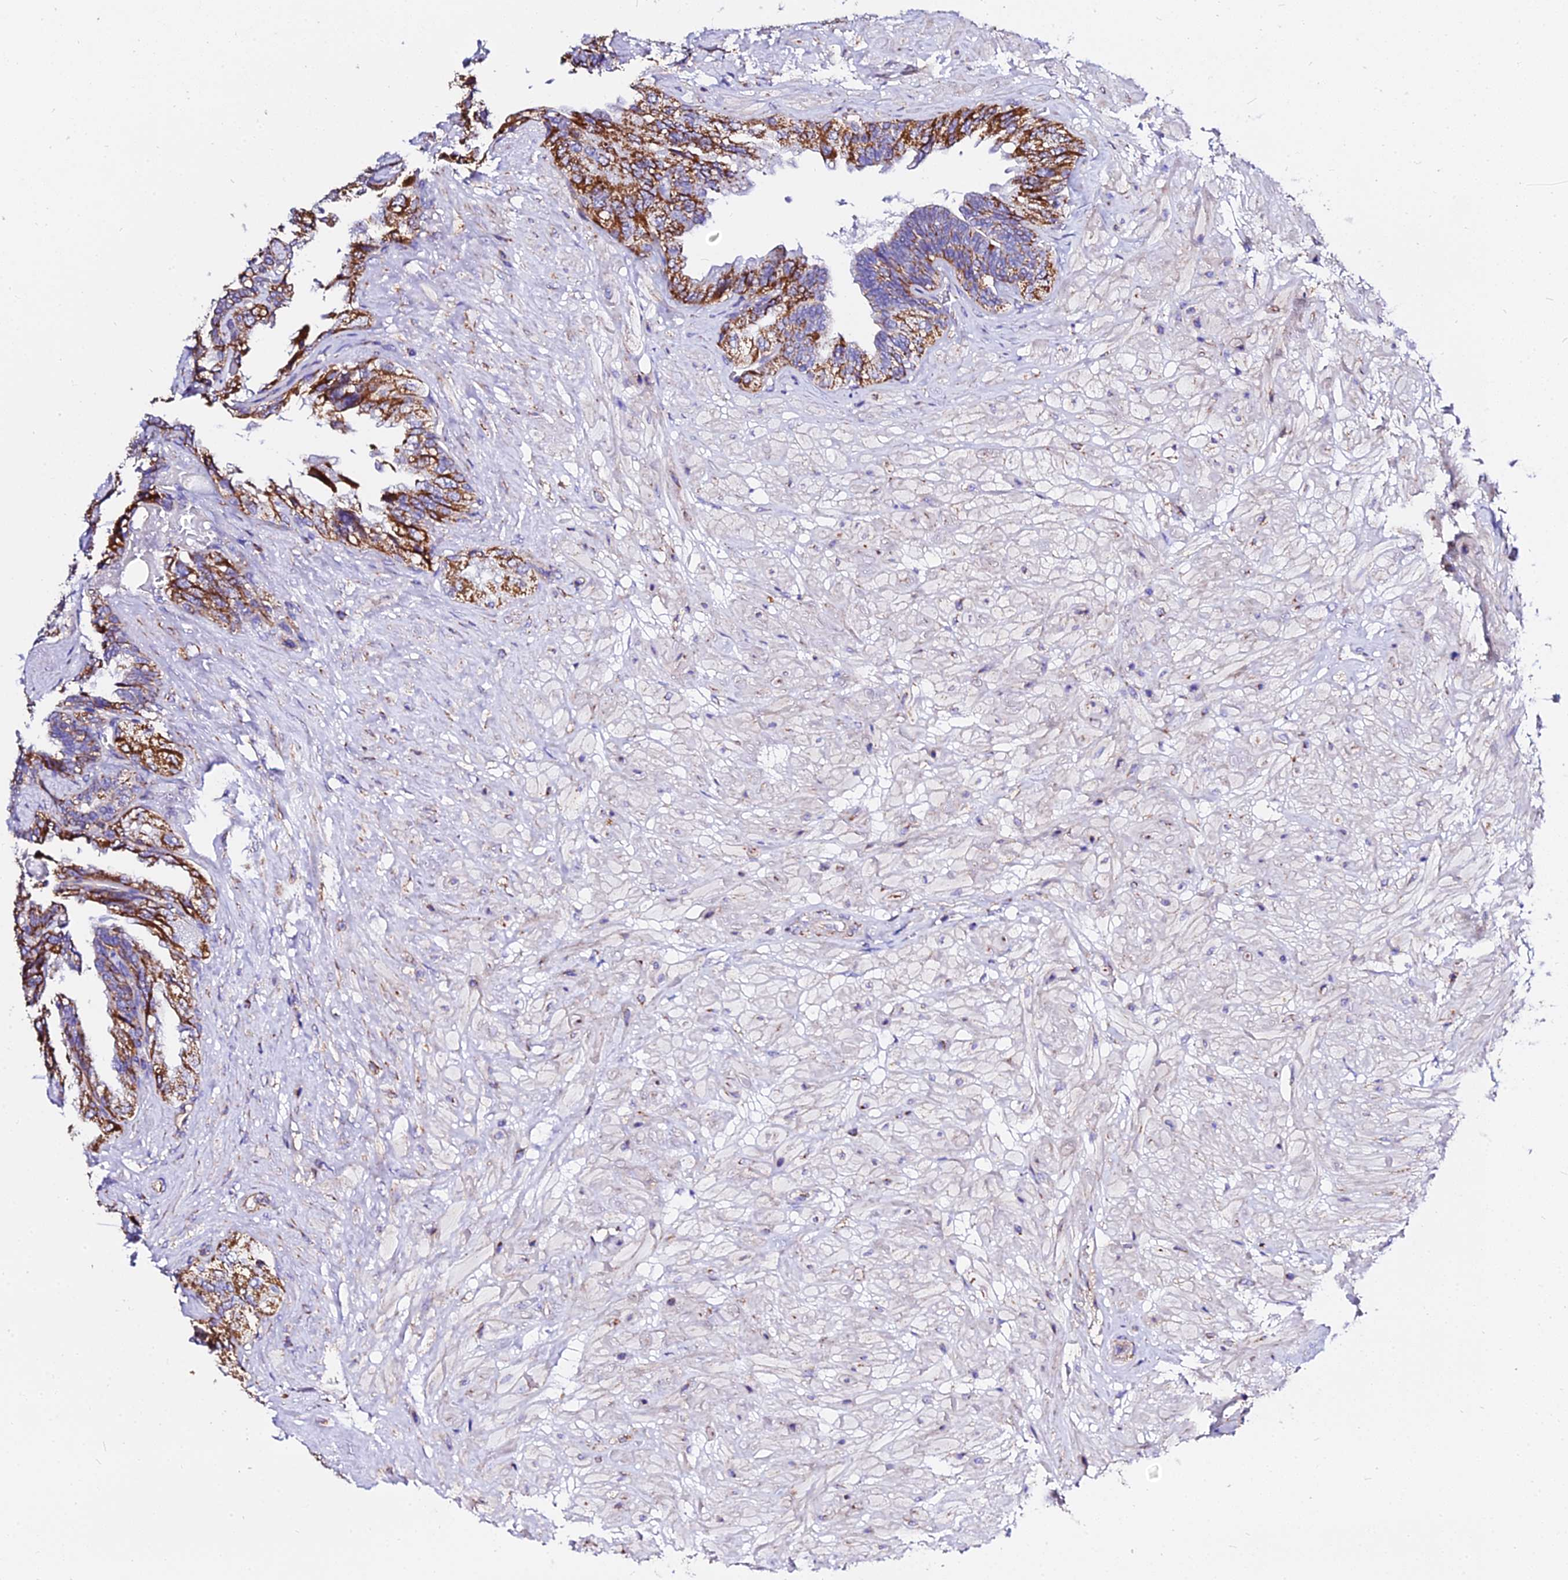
{"staining": {"intensity": "strong", "quantity": ">75%", "location": "cytoplasmic/membranous"}, "tissue": "seminal vesicle", "cell_type": "Glandular cells", "image_type": "normal", "snomed": [{"axis": "morphology", "description": "Normal tissue, NOS"}, {"axis": "topography", "description": "Seminal veicle"}, {"axis": "topography", "description": "Peripheral nerve tissue"}], "caption": "Immunohistochemical staining of unremarkable human seminal vesicle demonstrates high levels of strong cytoplasmic/membranous expression in approximately >75% of glandular cells. The staining was performed using DAB, with brown indicating positive protein expression. Nuclei are stained blue with hematoxylin.", "gene": "ZNF573", "patient": {"sex": "male", "age": 60}}